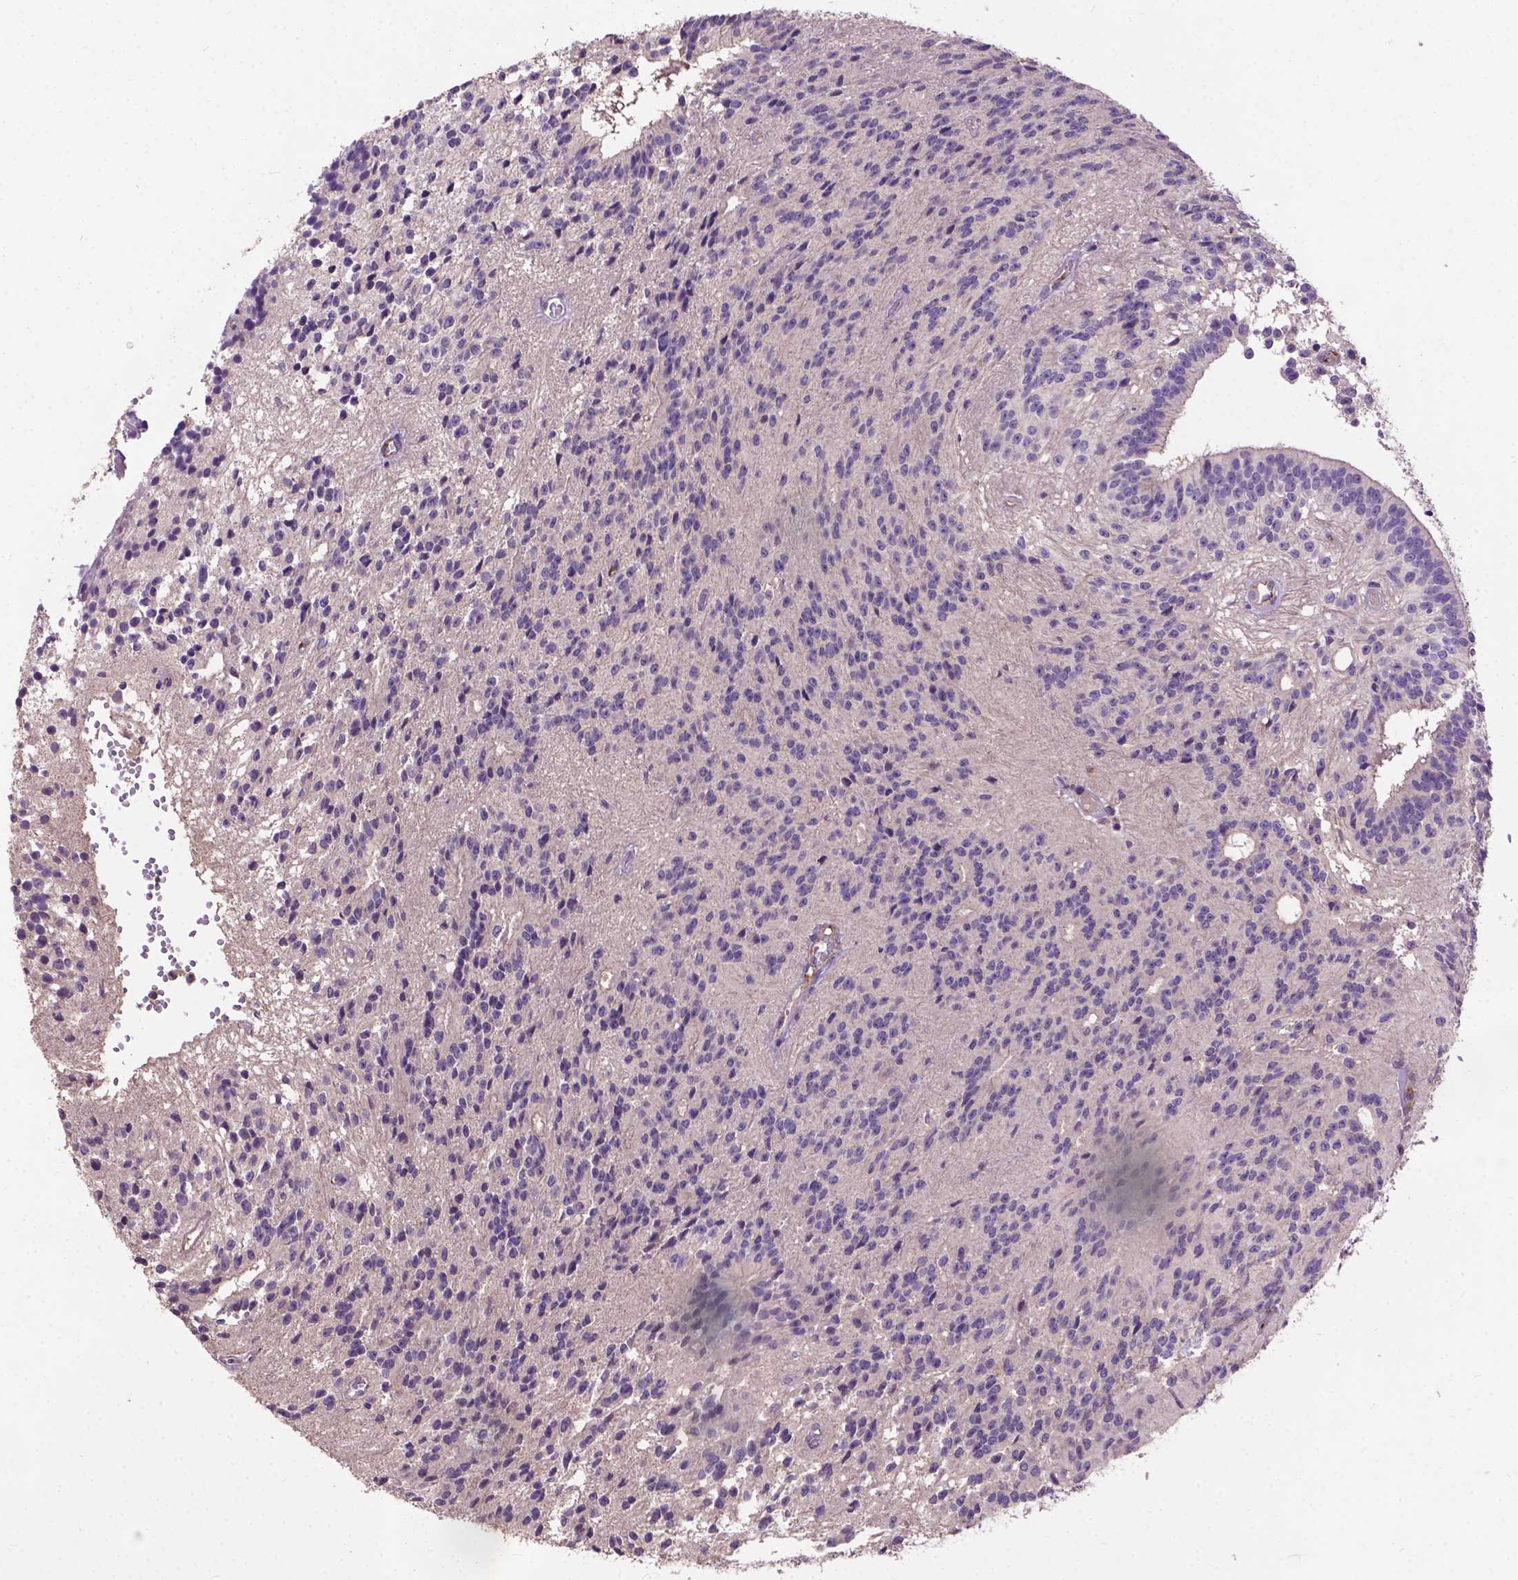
{"staining": {"intensity": "negative", "quantity": "none", "location": "none"}, "tissue": "glioma", "cell_type": "Tumor cells", "image_type": "cancer", "snomed": [{"axis": "morphology", "description": "Glioma, malignant, Low grade"}, {"axis": "topography", "description": "Brain"}], "caption": "A high-resolution micrograph shows immunohistochemistry staining of glioma, which demonstrates no significant expression in tumor cells.", "gene": "ZNF337", "patient": {"sex": "male", "age": 31}}